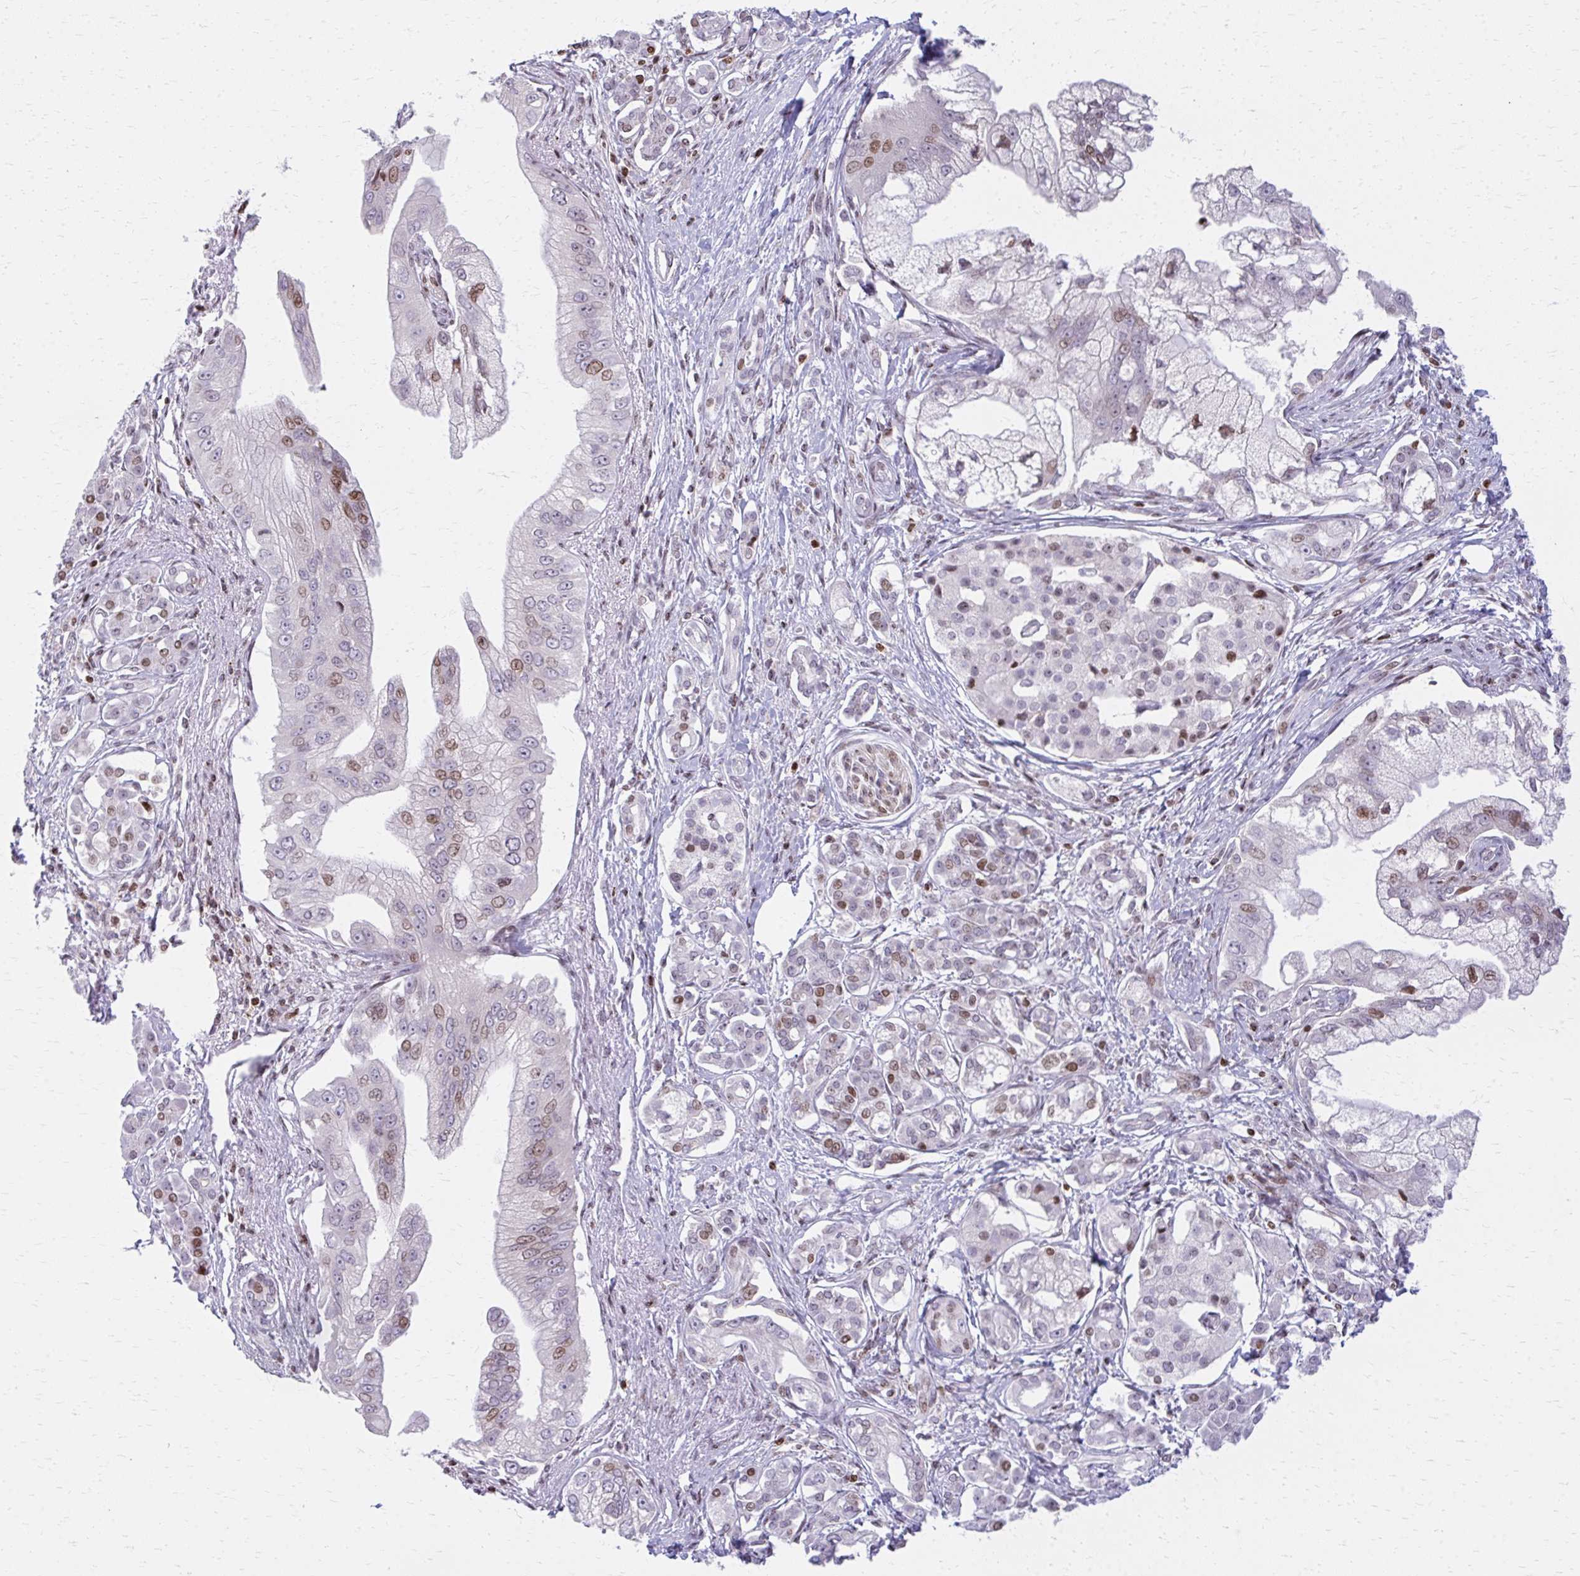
{"staining": {"intensity": "moderate", "quantity": "25%-75%", "location": "nuclear"}, "tissue": "pancreatic cancer", "cell_type": "Tumor cells", "image_type": "cancer", "snomed": [{"axis": "morphology", "description": "Adenocarcinoma, NOS"}, {"axis": "topography", "description": "Pancreas"}], "caption": "Tumor cells demonstrate medium levels of moderate nuclear expression in about 25%-75% of cells in human pancreatic cancer. (brown staining indicates protein expression, while blue staining denotes nuclei).", "gene": "AP5M1", "patient": {"sex": "male", "age": 70}}